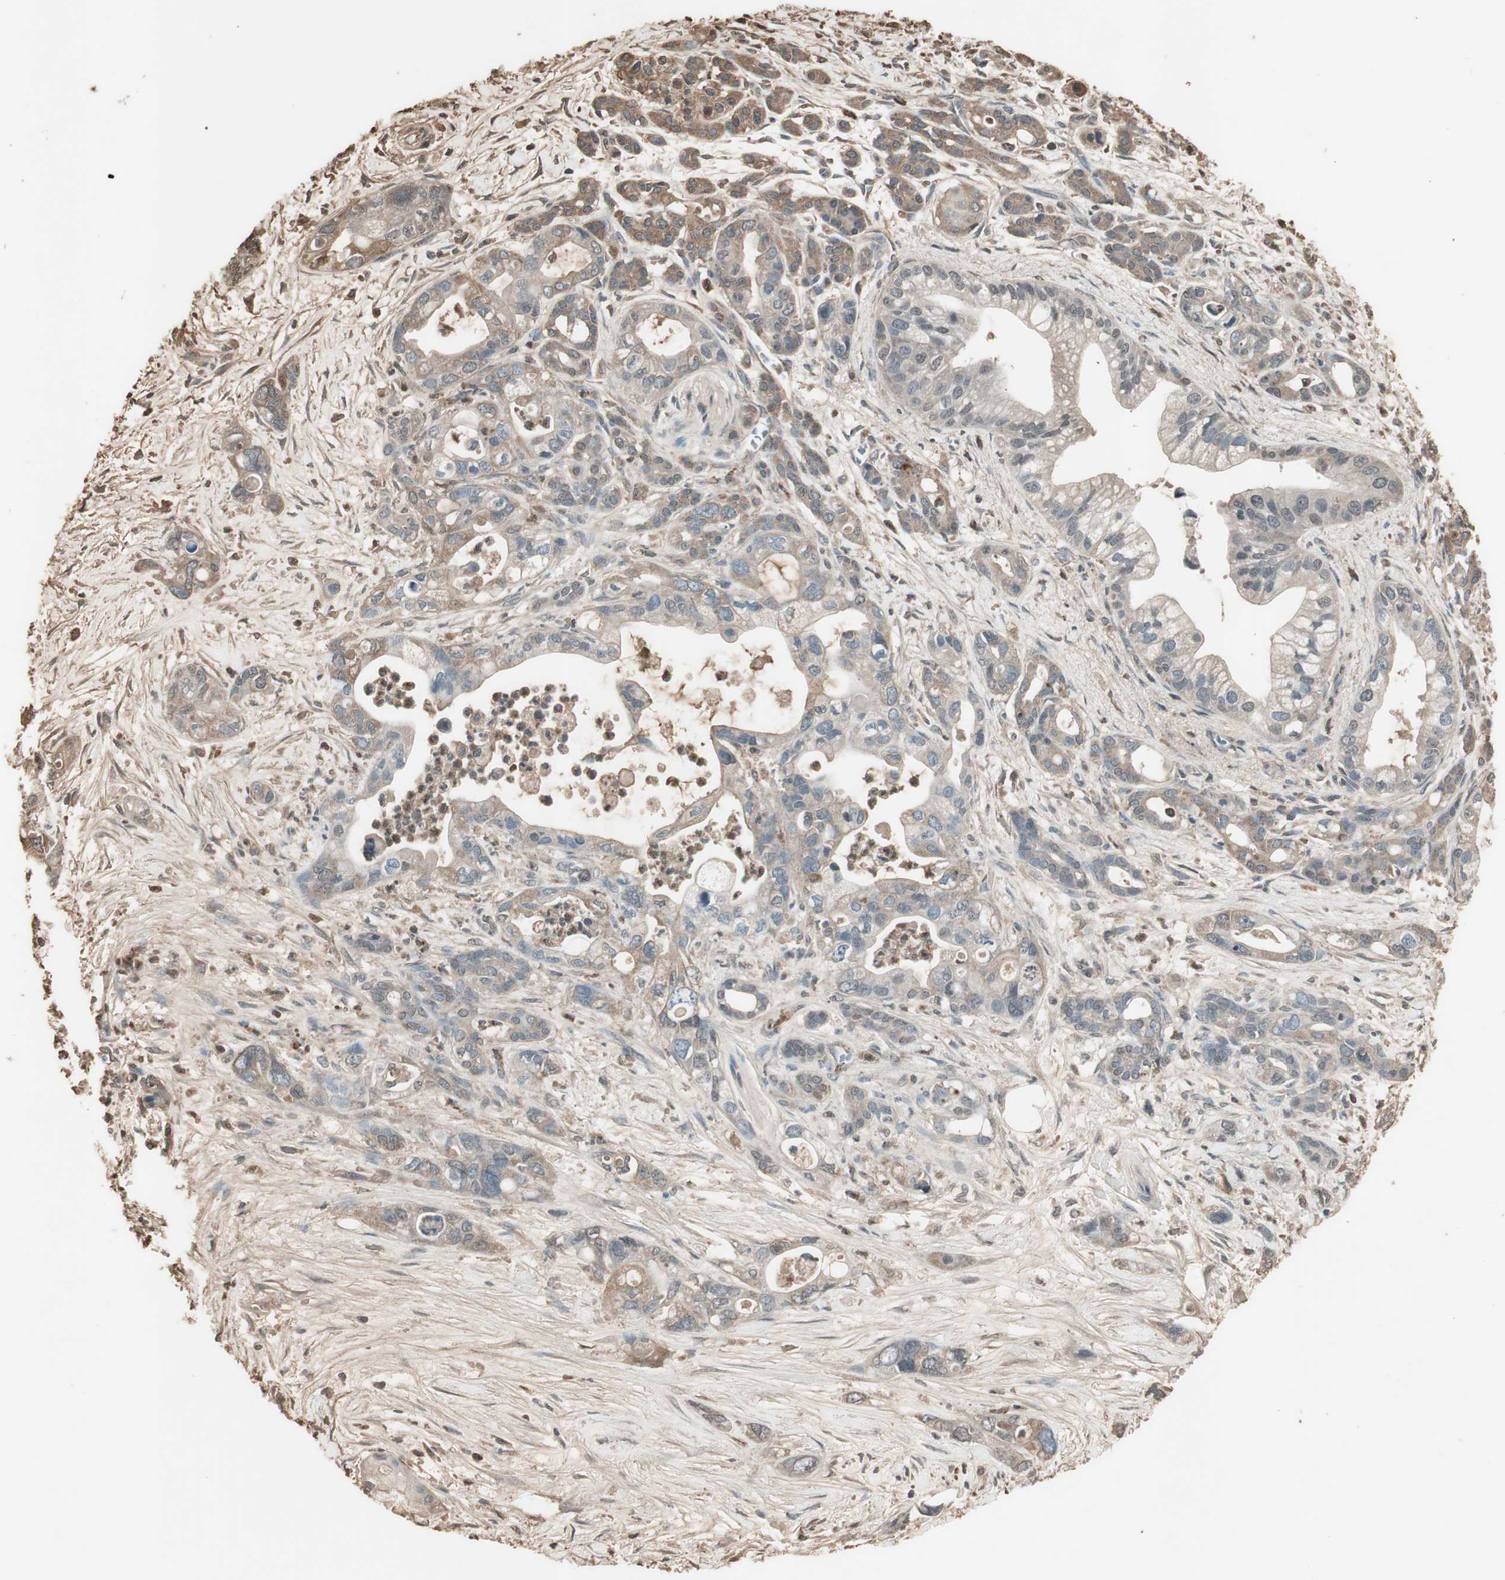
{"staining": {"intensity": "weak", "quantity": ">75%", "location": "cytoplasmic/membranous"}, "tissue": "pancreatic cancer", "cell_type": "Tumor cells", "image_type": "cancer", "snomed": [{"axis": "morphology", "description": "Adenocarcinoma, NOS"}, {"axis": "topography", "description": "Pancreas"}], "caption": "Pancreatic adenocarcinoma was stained to show a protein in brown. There is low levels of weak cytoplasmic/membranous positivity in approximately >75% of tumor cells.", "gene": "MMP14", "patient": {"sex": "male", "age": 70}}